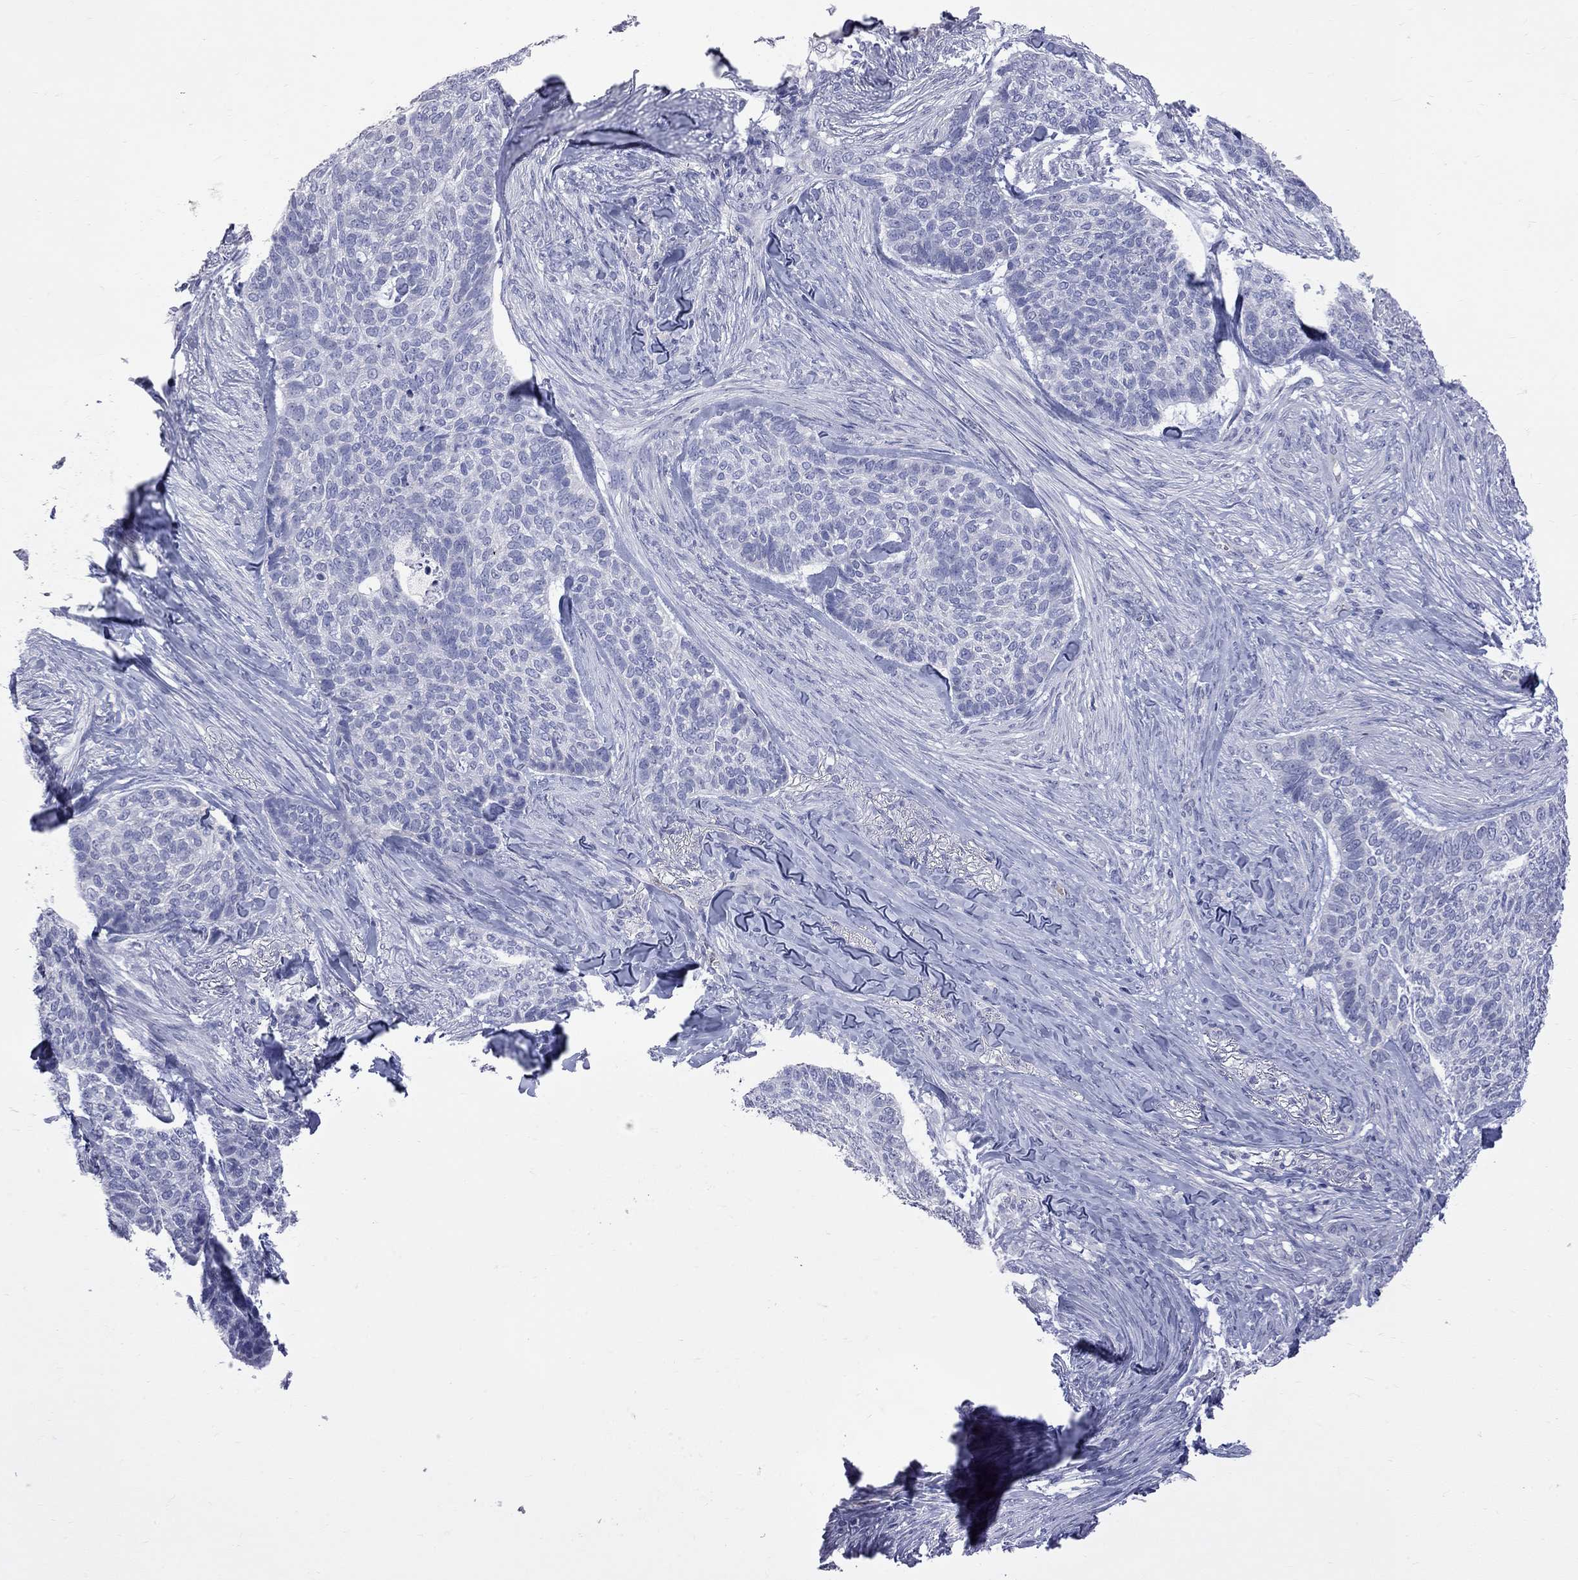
{"staining": {"intensity": "negative", "quantity": "none", "location": "none"}, "tissue": "skin cancer", "cell_type": "Tumor cells", "image_type": "cancer", "snomed": [{"axis": "morphology", "description": "Basal cell carcinoma"}, {"axis": "topography", "description": "Skin"}], "caption": "Tumor cells show no significant positivity in skin cancer.", "gene": "KCND2", "patient": {"sex": "female", "age": 69}}